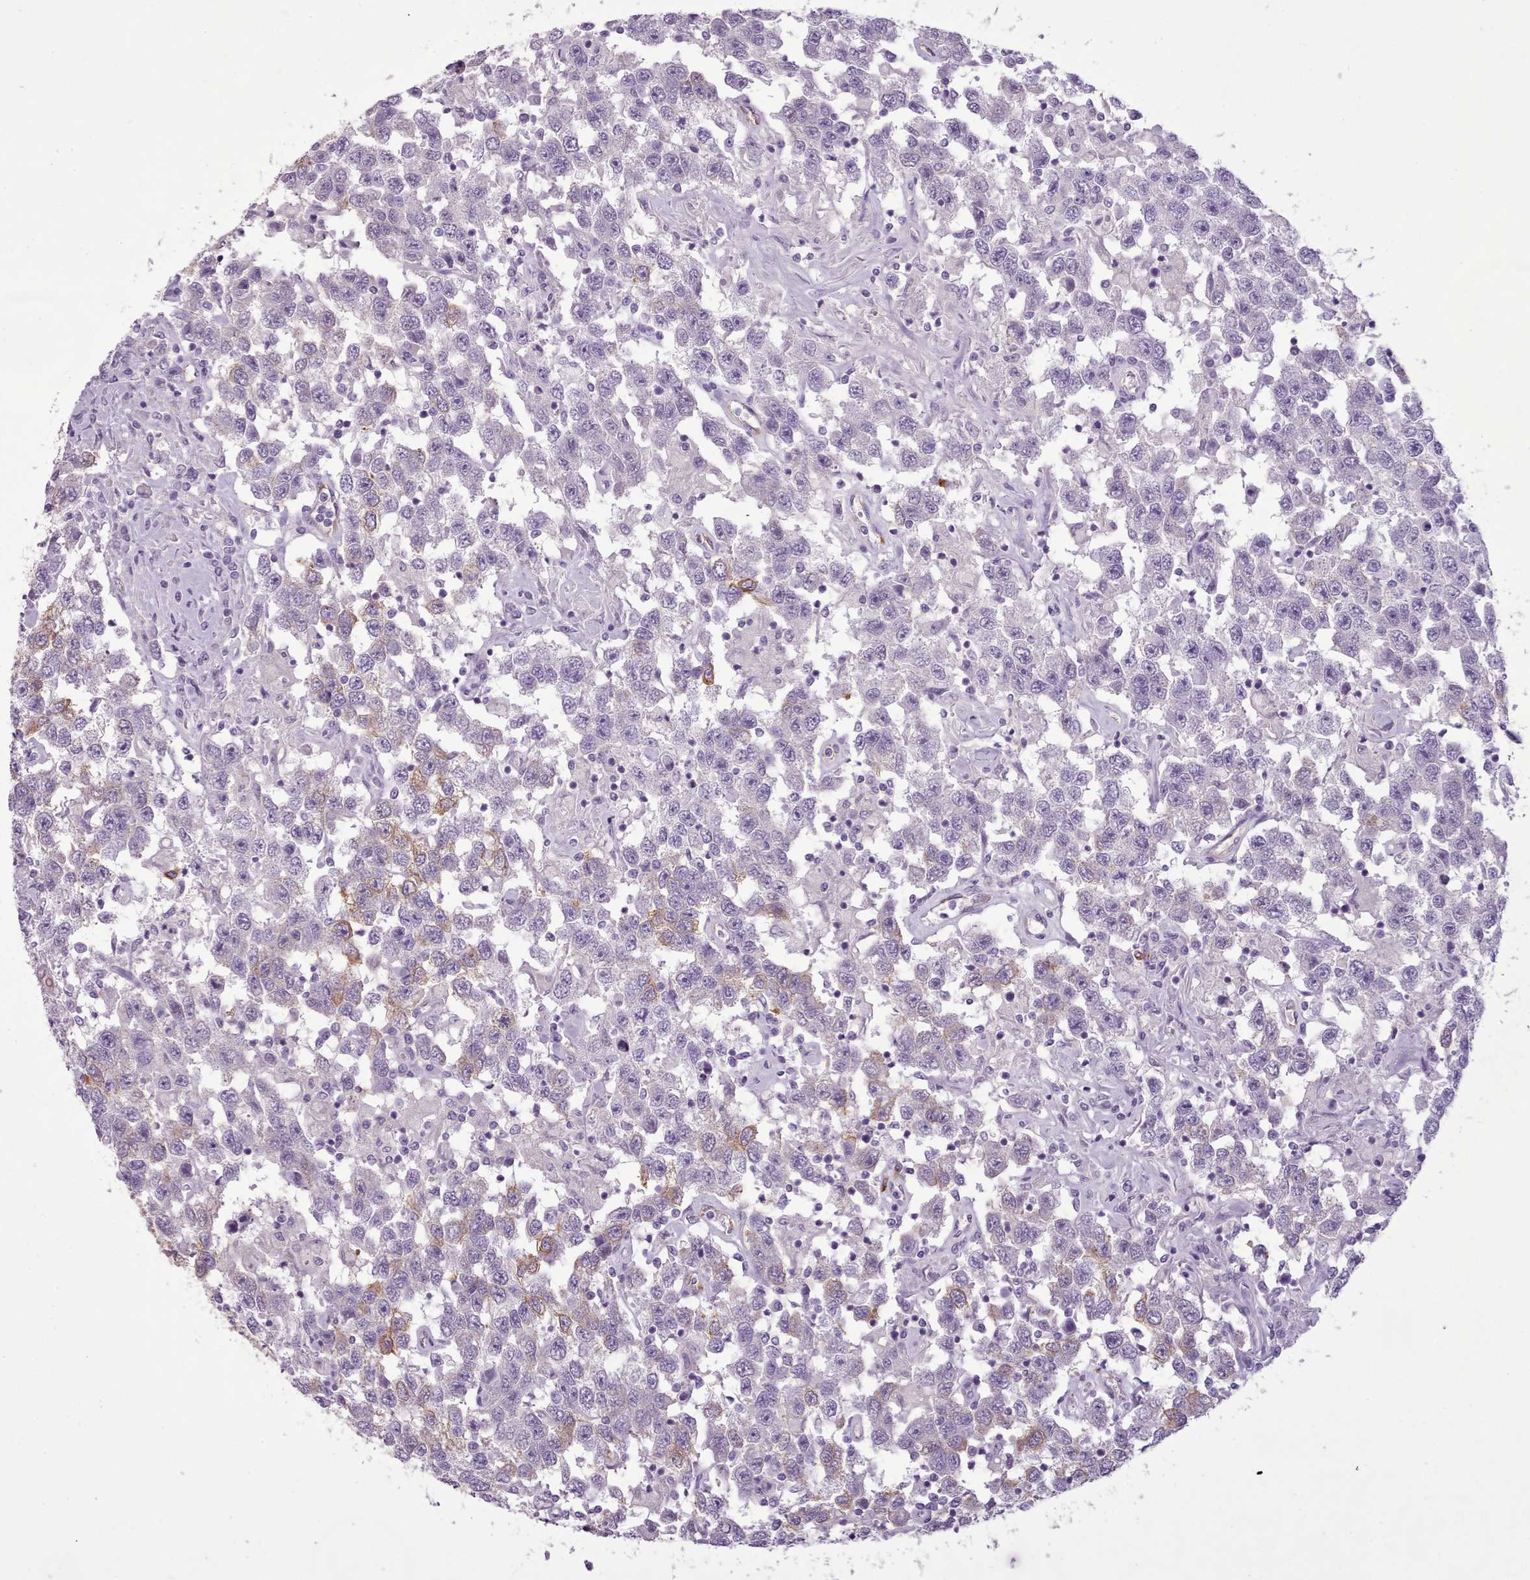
{"staining": {"intensity": "moderate", "quantity": "25%-75%", "location": "cytoplasmic/membranous"}, "tissue": "testis cancer", "cell_type": "Tumor cells", "image_type": "cancer", "snomed": [{"axis": "morphology", "description": "Seminoma, NOS"}, {"axis": "topography", "description": "Testis"}], "caption": "Testis cancer (seminoma) stained with a protein marker displays moderate staining in tumor cells.", "gene": "NDST2", "patient": {"sex": "male", "age": 41}}